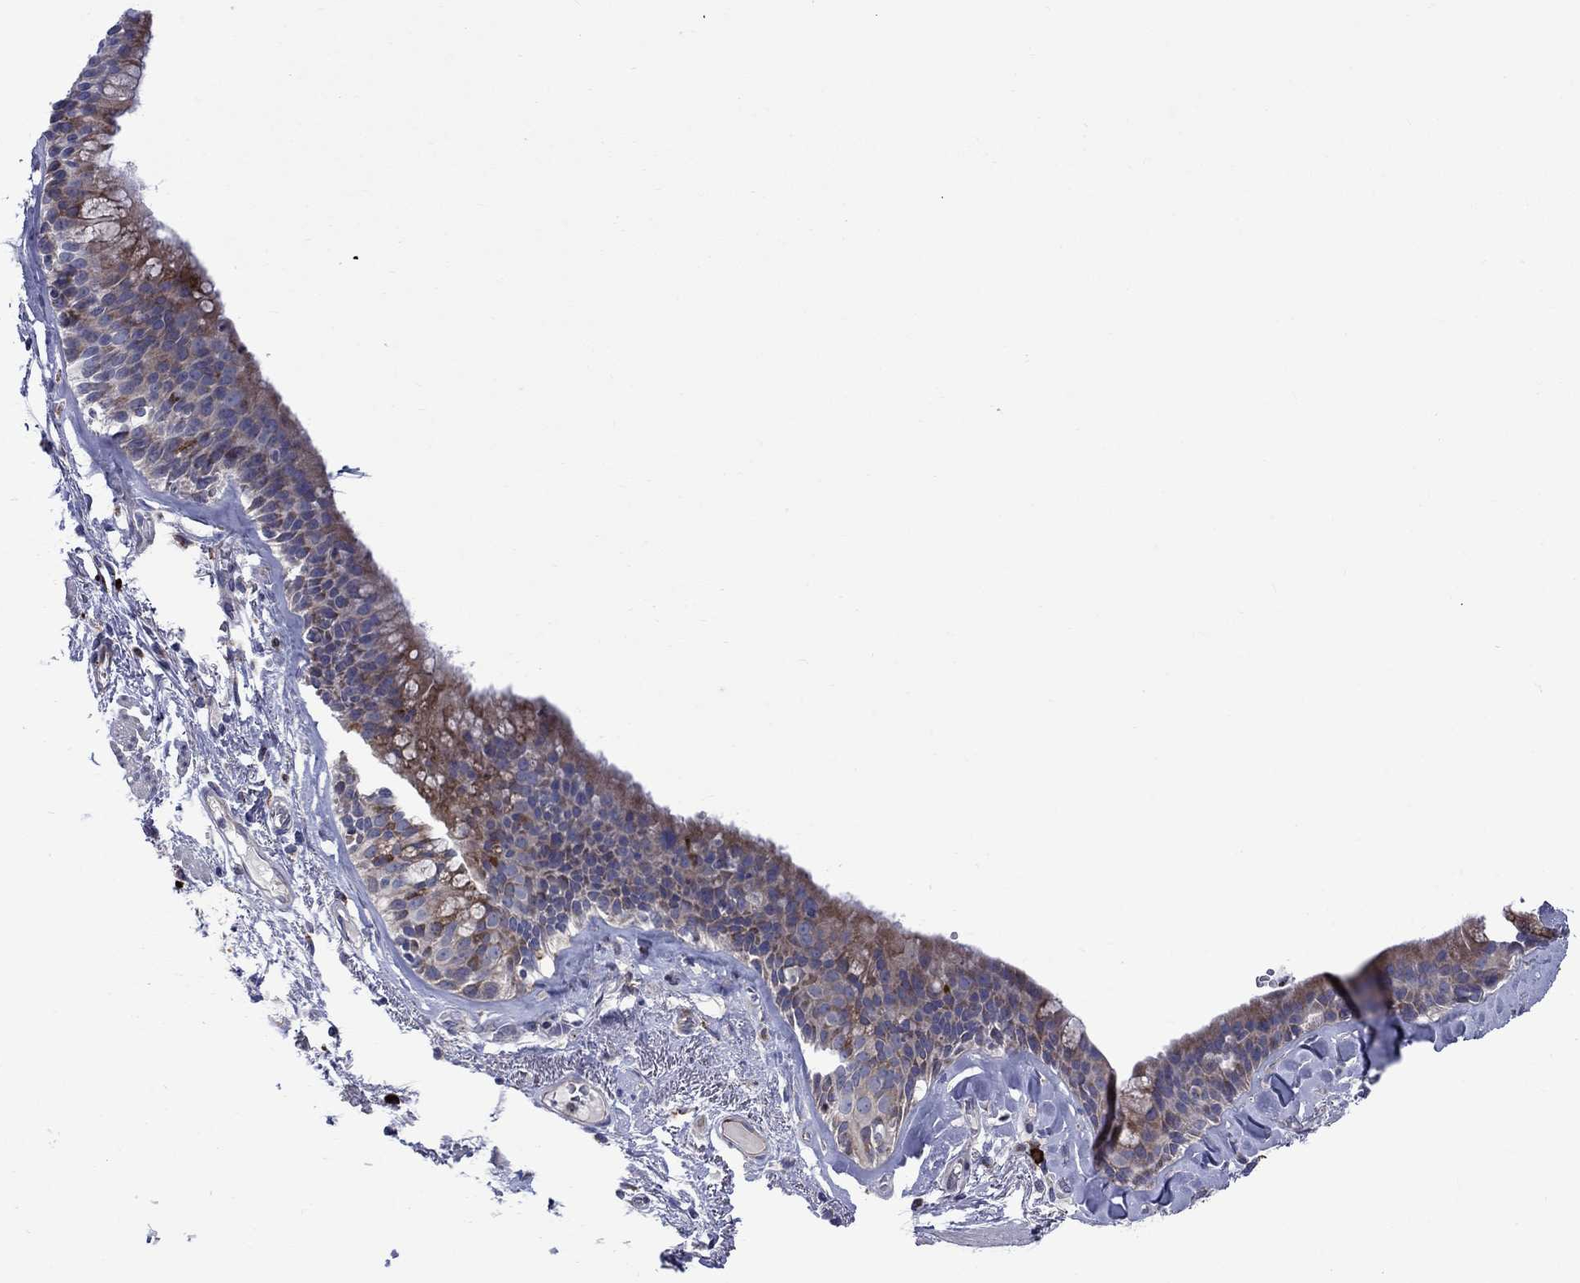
{"staining": {"intensity": "moderate", "quantity": "25%-75%", "location": "cytoplasmic/membranous"}, "tissue": "bronchus", "cell_type": "Respiratory epithelial cells", "image_type": "normal", "snomed": [{"axis": "morphology", "description": "Normal tissue, NOS"}, {"axis": "topography", "description": "Bronchus"}, {"axis": "topography", "description": "Lung"}], "caption": "A photomicrograph showing moderate cytoplasmic/membranous positivity in approximately 25%-75% of respiratory epithelial cells in unremarkable bronchus, as visualized by brown immunohistochemical staining.", "gene": "ASNS", "patient": {"sex": "female", "age": 57}}